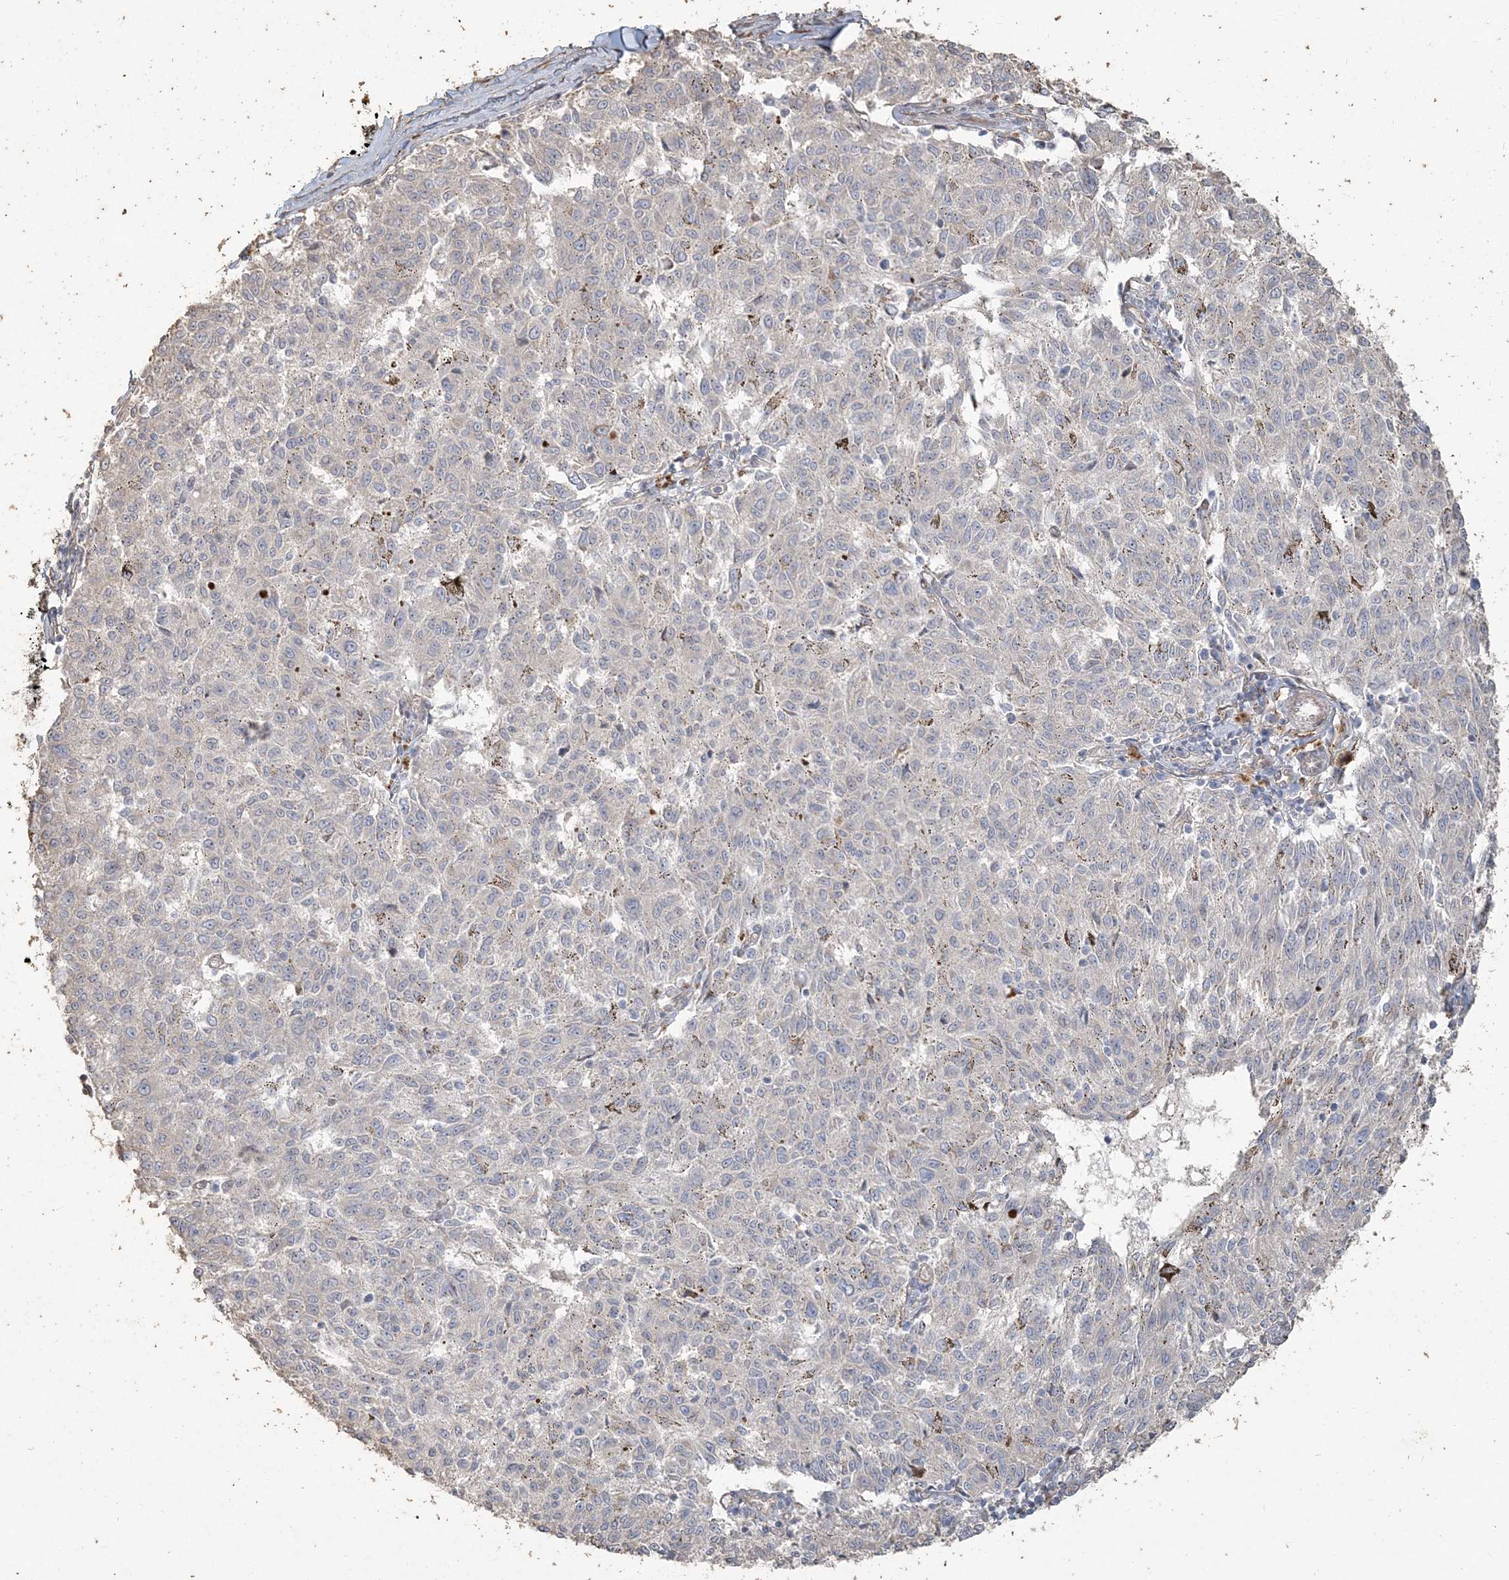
{"staining": {"intensity": "negative", "quantity": "none", "location": "none"}, "tissue": "melanoma", "cell_type": "Tumor cells", "image_type": "cancer", "snomed": [{"axis": "morphology", "description": "Malignant melanoma, NOS"}, {"axis": "topography", "description": "Skin"}], "caption": "Protein analysis of melanoma demonstrates no significant expression in tumor cells. The staining is performed using DAB (3,3'-diaminobenzidine) brown chromogen with nuclei counter-stained in using hematoxylin.", "gene": "RNF145", "patient": {"sex": "female", "age": 72}}